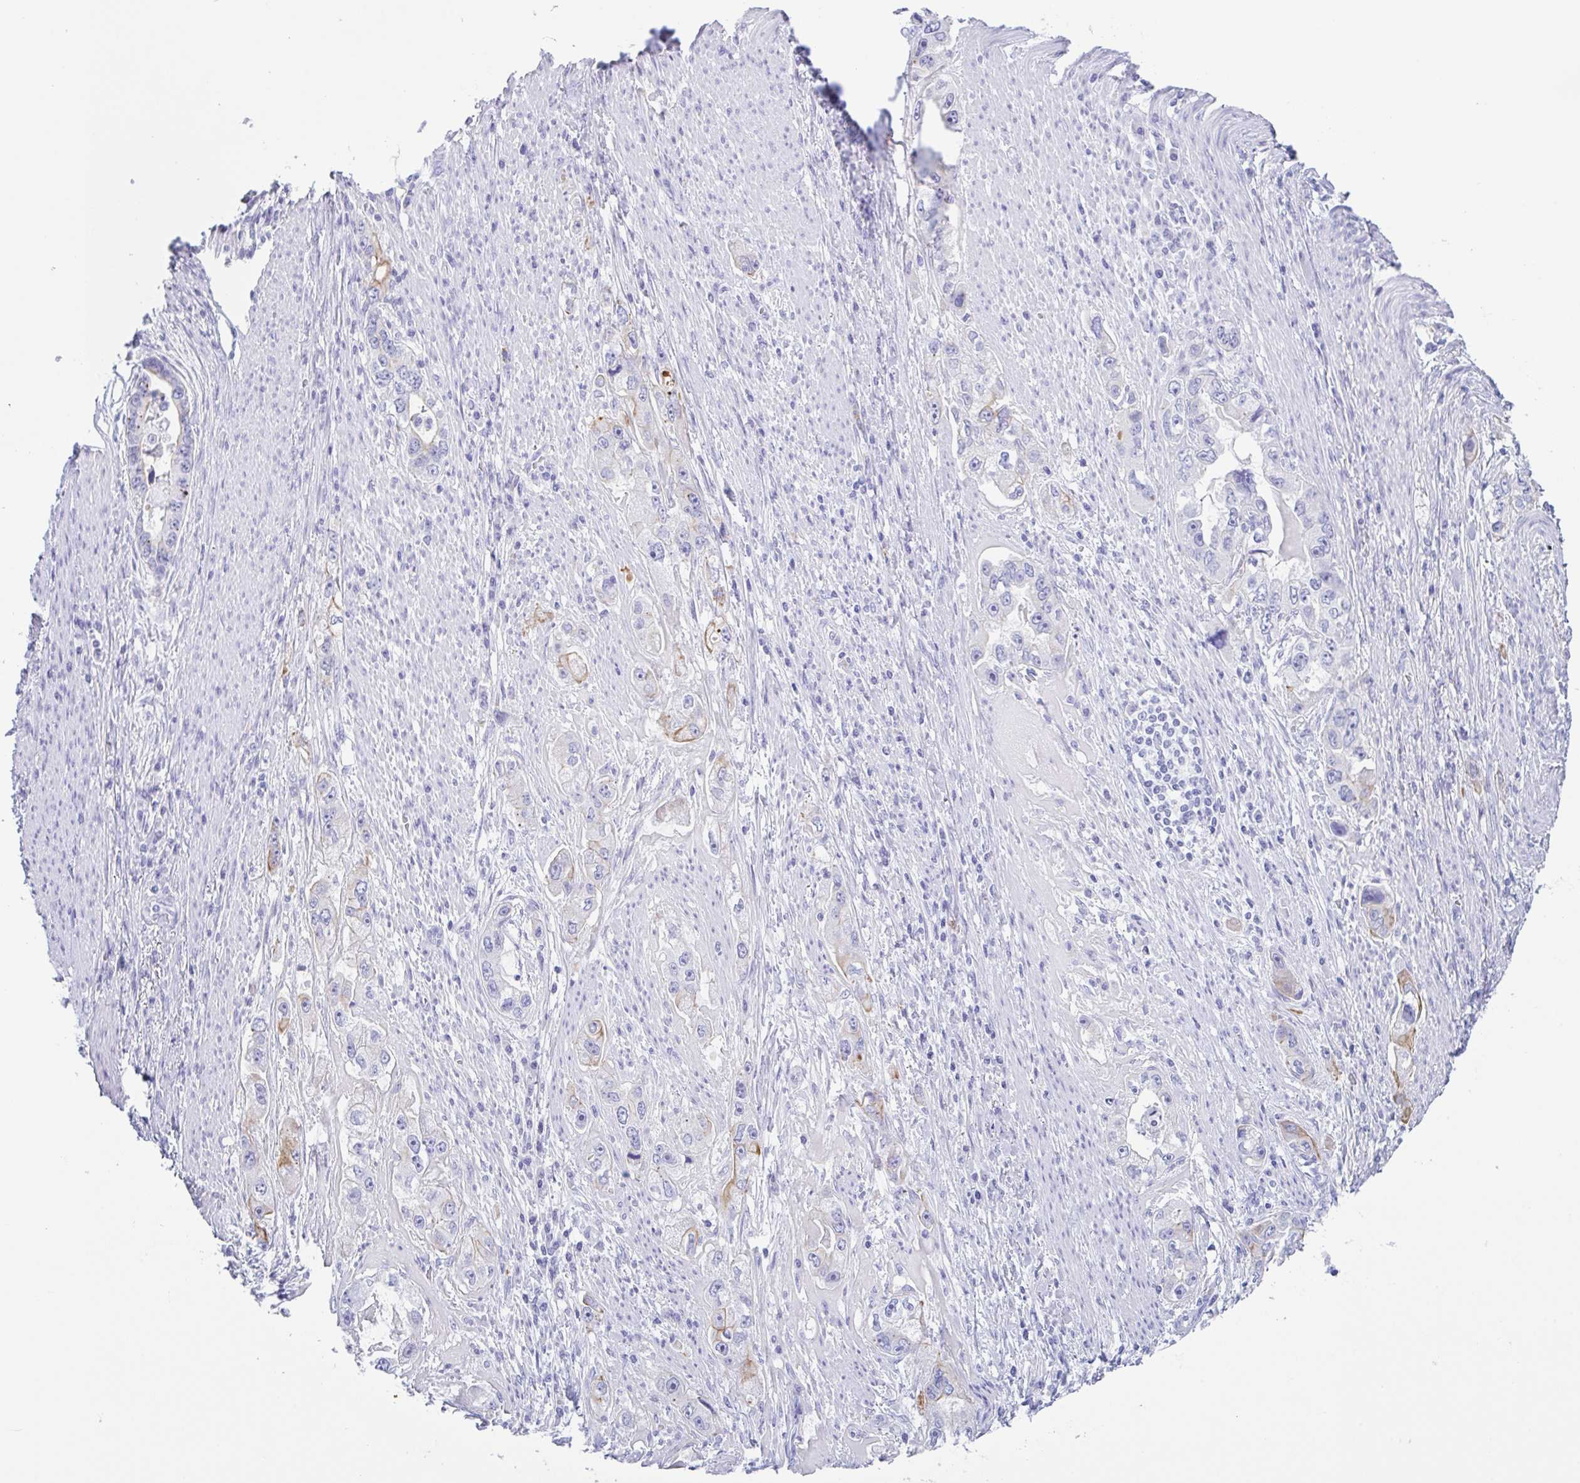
{"staining": {"intensity": "moderate", "quantity": "<25%", "location": "cytoplasmic/membranous"}, "tissue": "stomach cancer", "cell_type": "Tumor cells", "image_type": "cancer", "snomed": [{"axis": "morphology", "description": "Adenocarcinoma, NOS"}, {"axis": "topography", "description": "Stomach, lower"}], "caption": "Moderate cytoplasmic/membranous staining is seen in approximately <25% of tumor cells in stomach cancer (adenocarcinoma). The staining was performed using DAB to visualize the protein expression in brown, while the nuclei were stained in blue with hematoxylin (Magnification: 20x).", "gene": "DTWD2", "patient": {"sex": "female", "age": 93}}